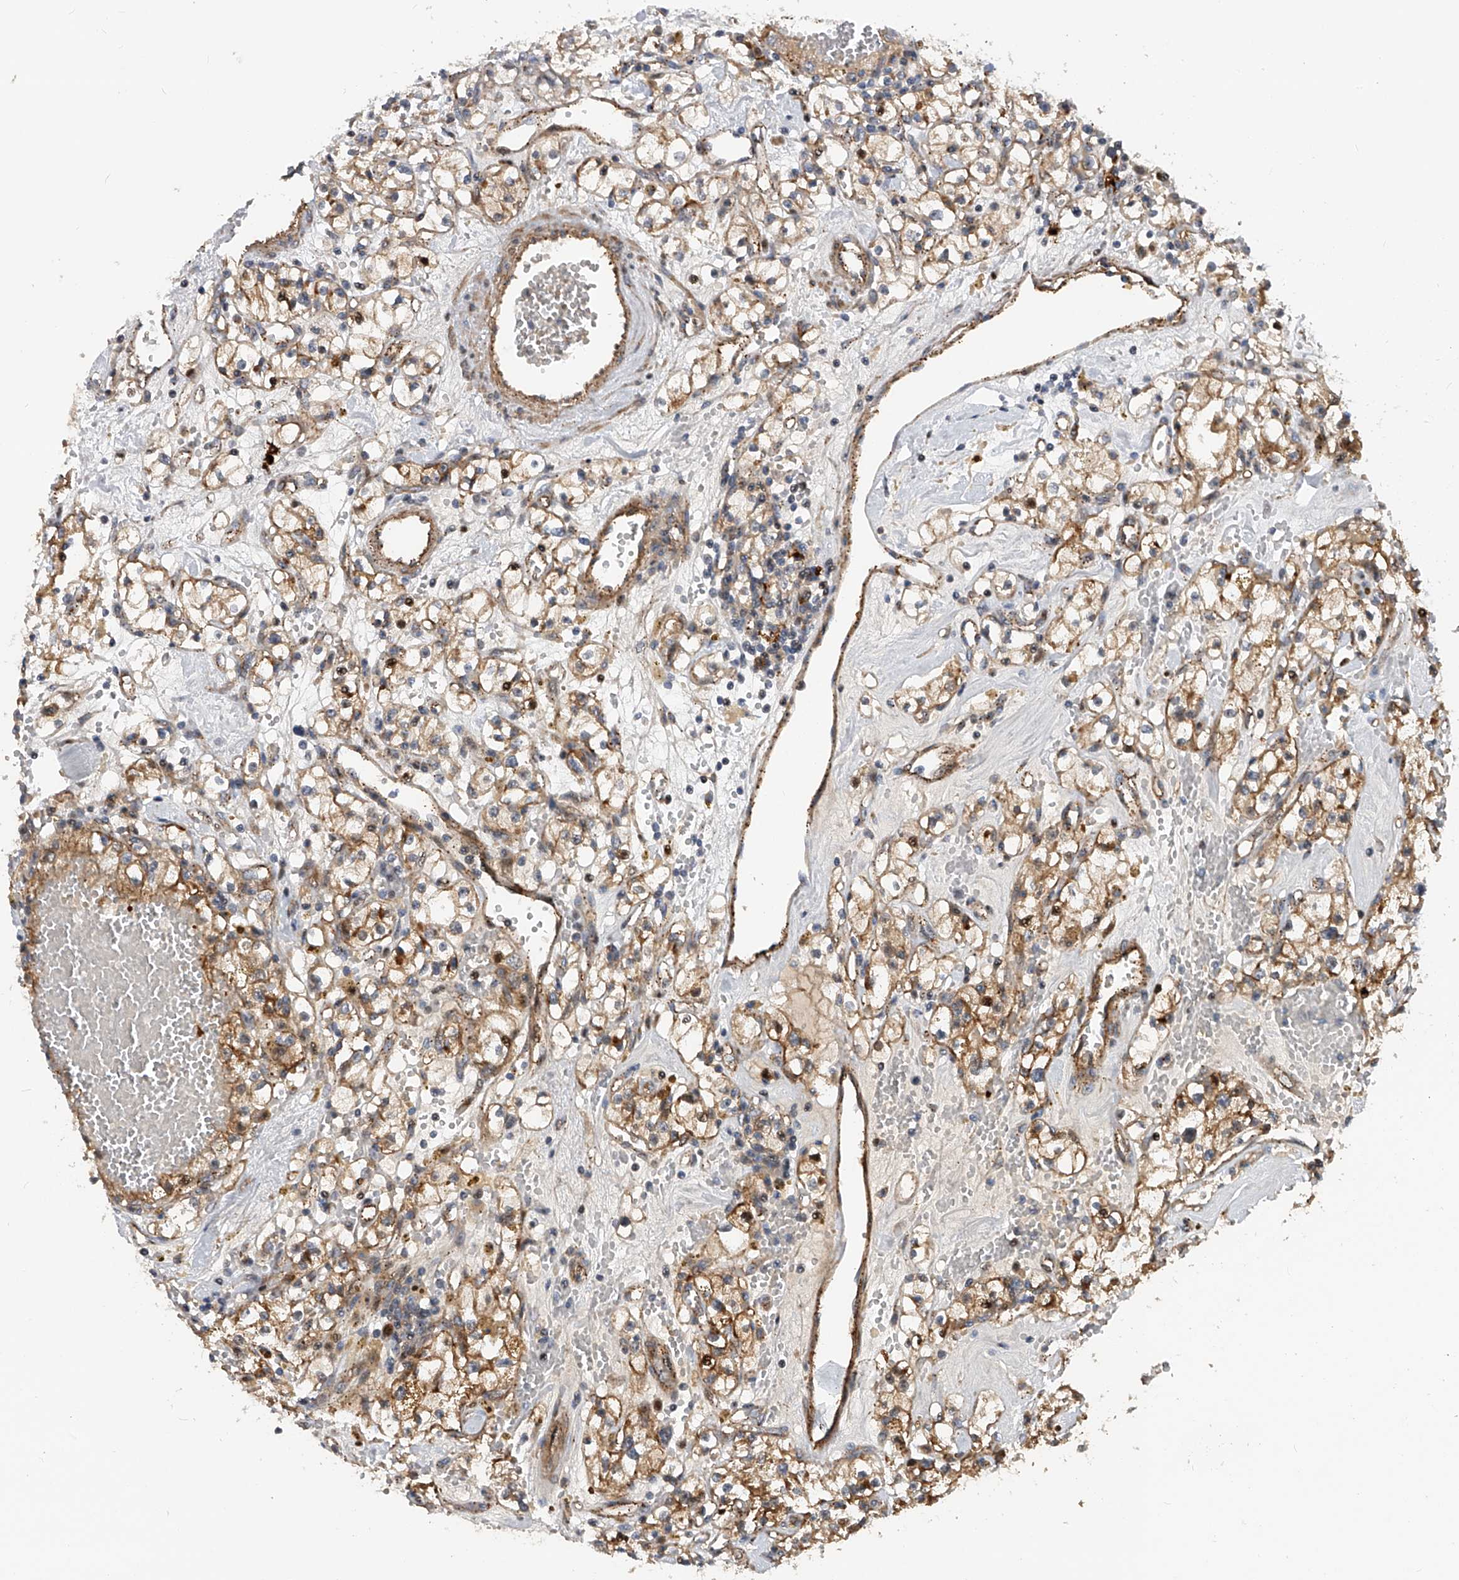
{"staining": {"intensity": "moderate", "quantity": ">75%", "location": "cytoplasmic/membranous"}, "tissue": "renal cancer", "cell_type": "Tumor cells", "image_type": "cancer", "snomed": [{"axis": "morphology", "description": "Adenocarcinoma, NOS"}, {"axis": "topography", "description": "Kidney"}], "caption": "Immunohistochemical staining of renal cancer (adenocarcinoma) displays moderate cytoplasmic/membranous protein expression in about >75% of tumor cells.", "gene": "PDSS2", "patient": {"sex": "male", "age": 56}}